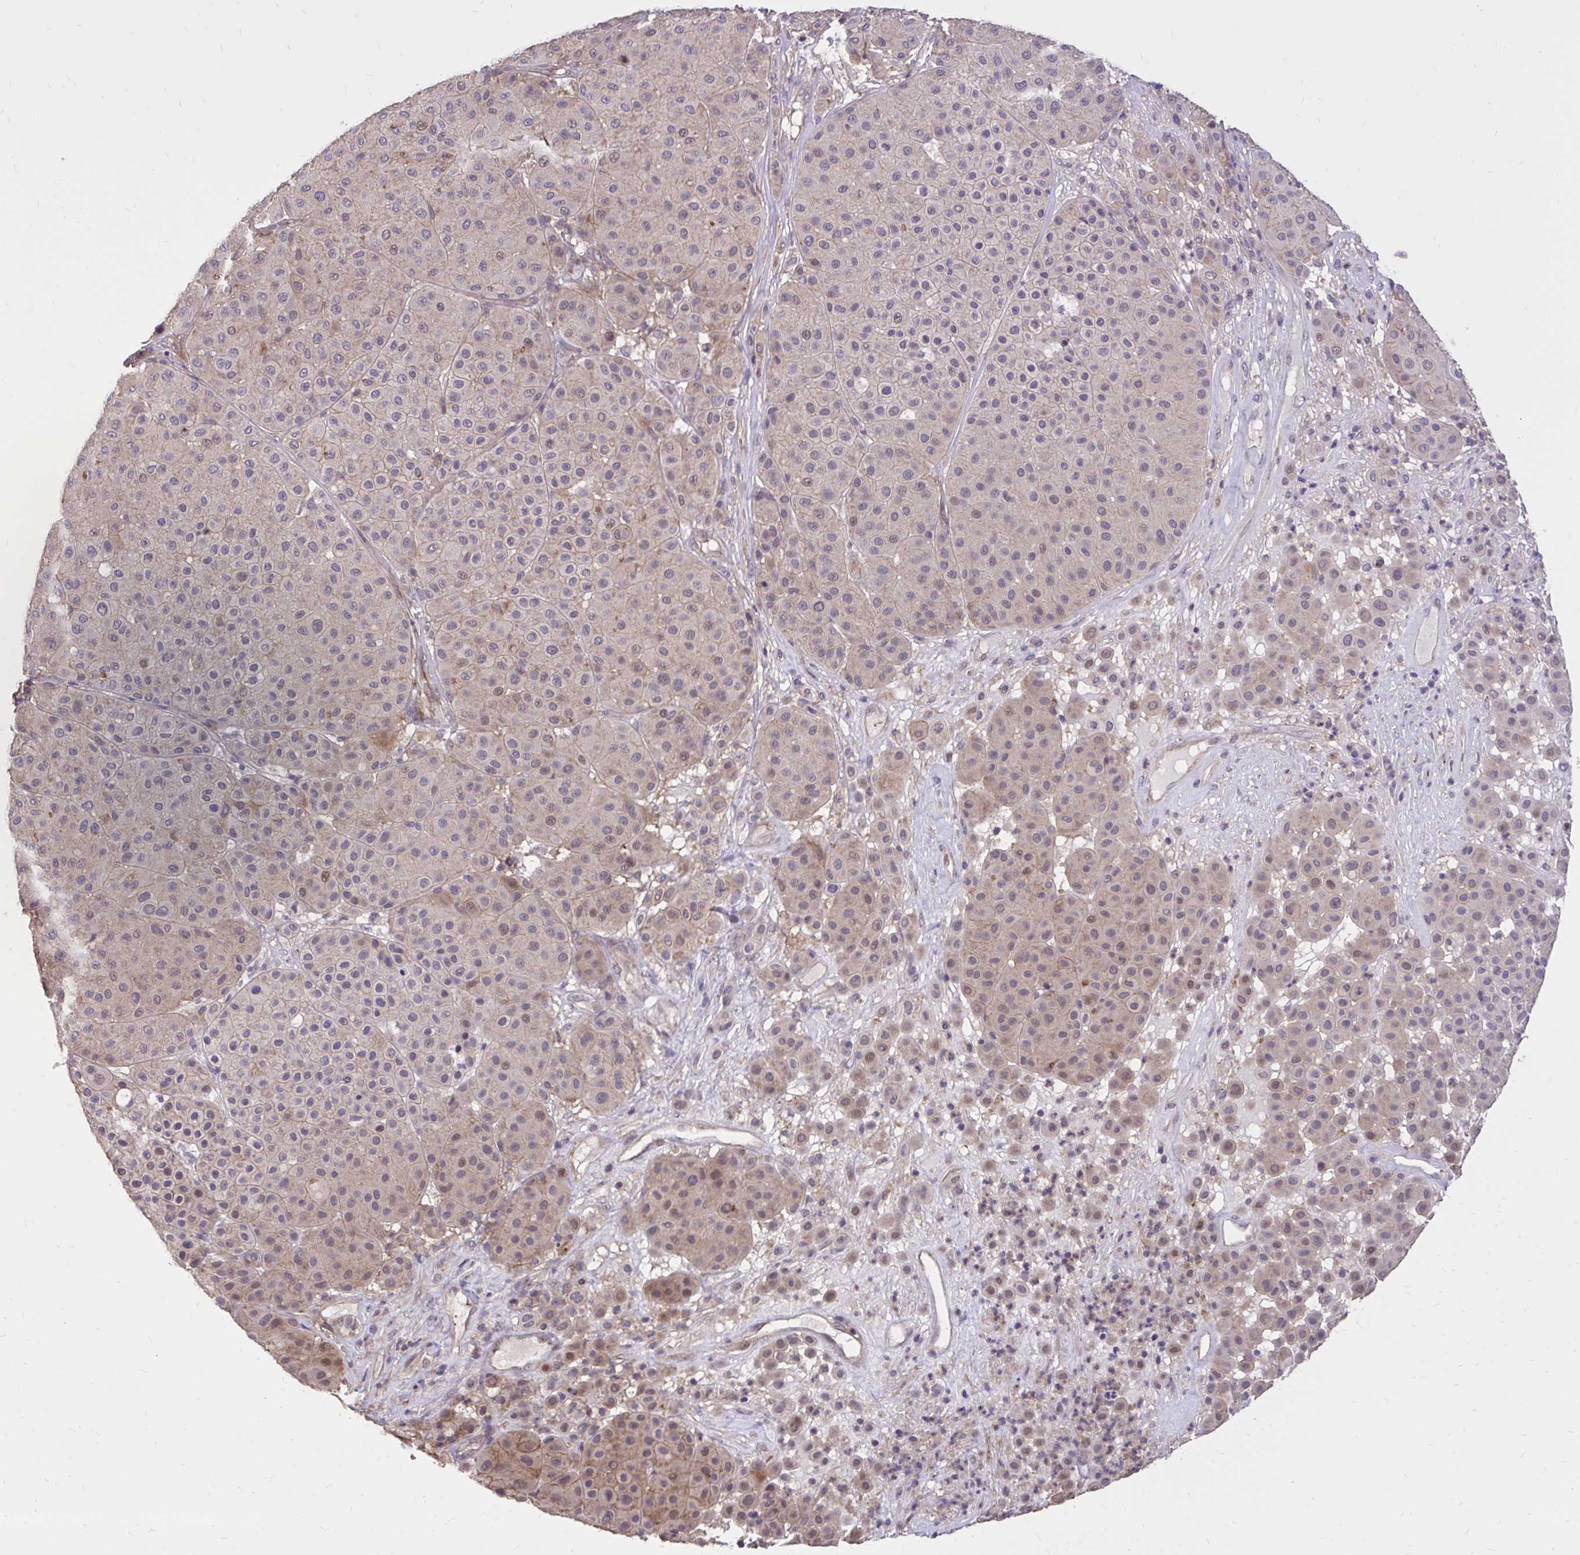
{"staining": {"intensity": "weak", "quantity": "<25%", "location": "cytoplasmic/membranous"}, "tissue": "melanoma", "cell_type": "Tumor cells", "image_type": "cancer", "snomed": [{"axis": "morphology", "description": "Malignant melanoma, Metastatic site"}, {"axis": "topography", "description": "Smooth muscle"}], "caption": "This is a micrograph of IHC staining of malignant melanoma (metastatic site), which shows no positivity in tumor cells.", "gene": "IGFL2", "patient": {"sex": "male", "age": 41}}